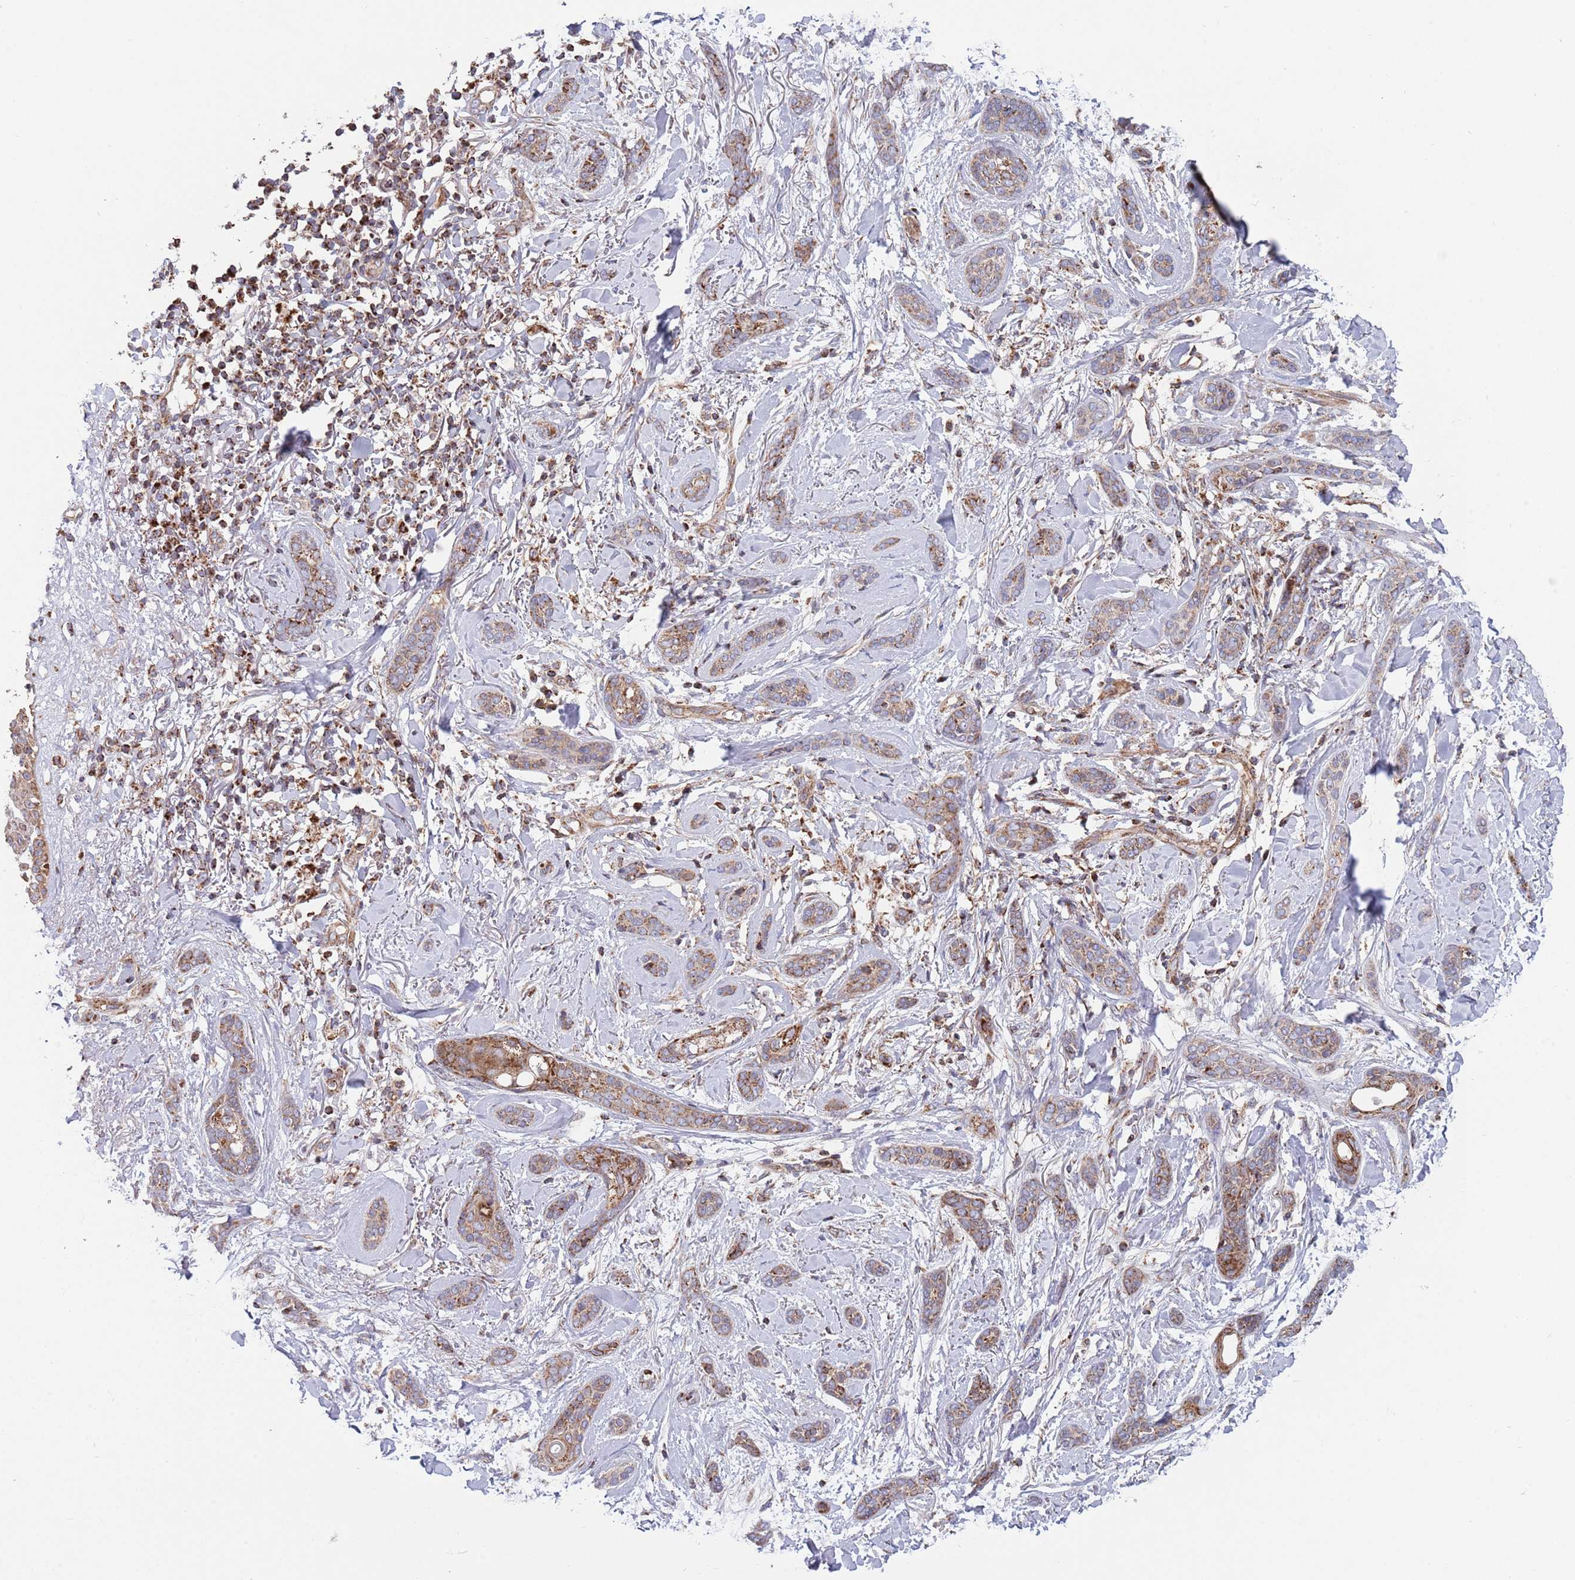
{"staining": {"intensity": "moderate", "quantity": ">75%", "location": "cytoplasmic/membranous"}, "tissue": "skin cancer", "cell_type": "Tumor cells", "image_type": "cancer", "snomed": [{"axis": "morphology", "description": "Basal cell carcinoma"}, {"axis": "morphology", "description": "Adnexal tumor, benign"}, {"axis": "topography", "description": "Skin"}], "caption": "Brown immunohistochemical staining in skin cancer (benign adnexal tumor) demonstrates moderate cytoplasmic/membranous staining in approximately >75% of tumor cells.", "gene": "ATP5PD", "patient": {"sex": "female", "age": 42}}